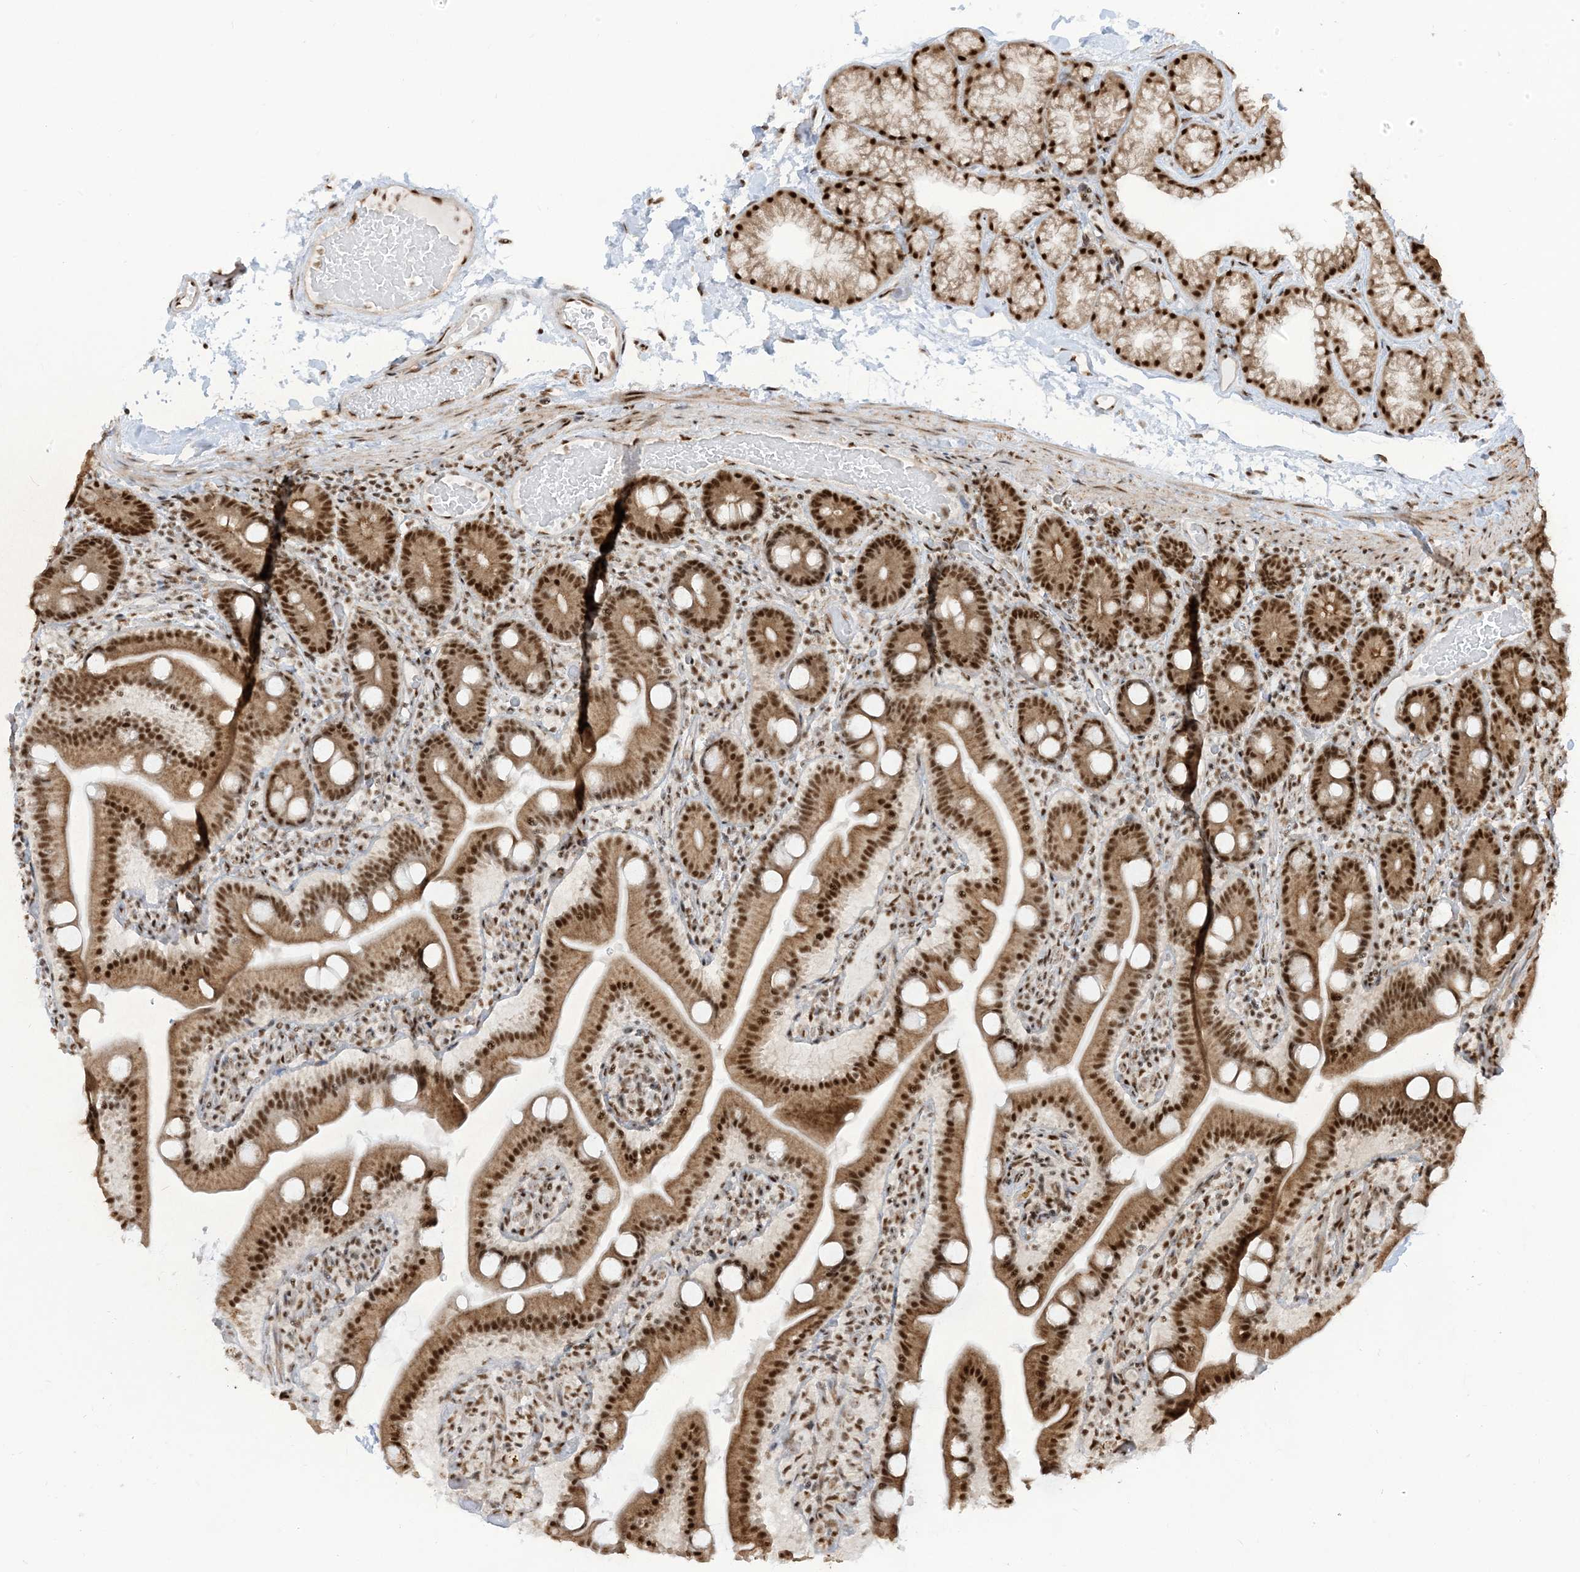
{"staining": {"intensity": "strong", "quantity": ">75%", "location": "cytoplasmic/membranous,nuclear"}, "tissue": "duodenum", "cell_type": "Glandular cells", "image_type": "normal", "snomed": [{"axis": "morphology", "description": "Normal tissue, NOS"}, {"axis": "topography", "description": "Duodenum"}], "caption": "The micrograph demonstrates immunohistochemical staining of benign duodenum. There is strong cytoplasmic/membranous,nuclear expression is present in about >75% of glandular cells.", "gene": "ARGLU1", "patient": {"sex": "male", "age": 55}}